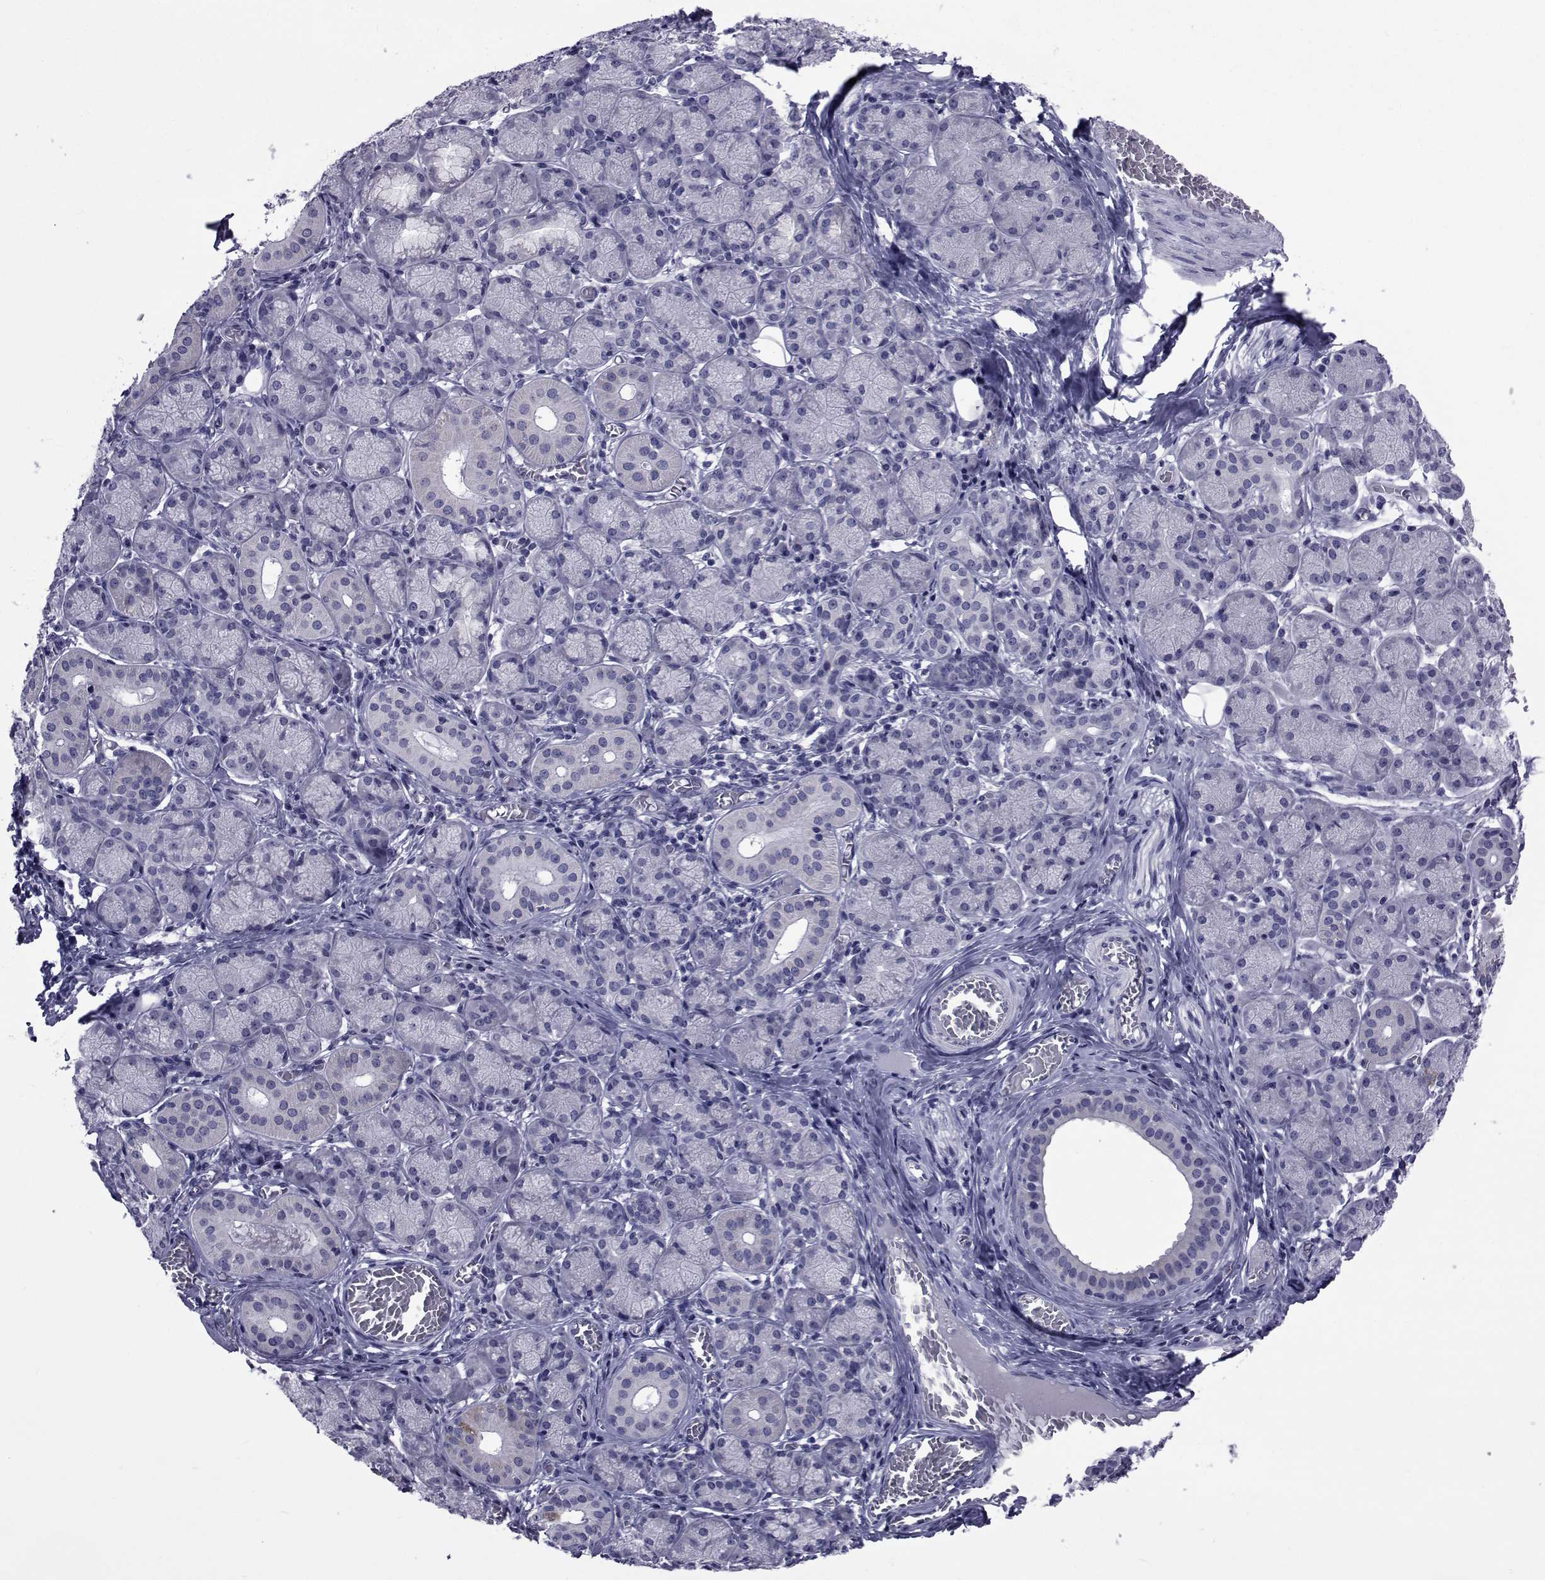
{"staining": {"intensity": "negative", "quantity": "none", "location": "none"}, "tissue": "salivary gland", "cell_type": "Glandular cells", "image_type": "normal", "snomed": [{"axis": "morphology", "description": "Normal tissue, NOS"}, {"axis": "topography", "description": "Salivary gland"}, {"axis": "topography", "description": "Peripheral nerve tissue"}], "caption": "An image of salivary gland stained for a protein reveals no brown staining in glandular cells. (Immunohistochemistry, brightfield microscopy, high magnification).", "gene": "GKAP1", "patient": {"sex": "female", "age": 24}}